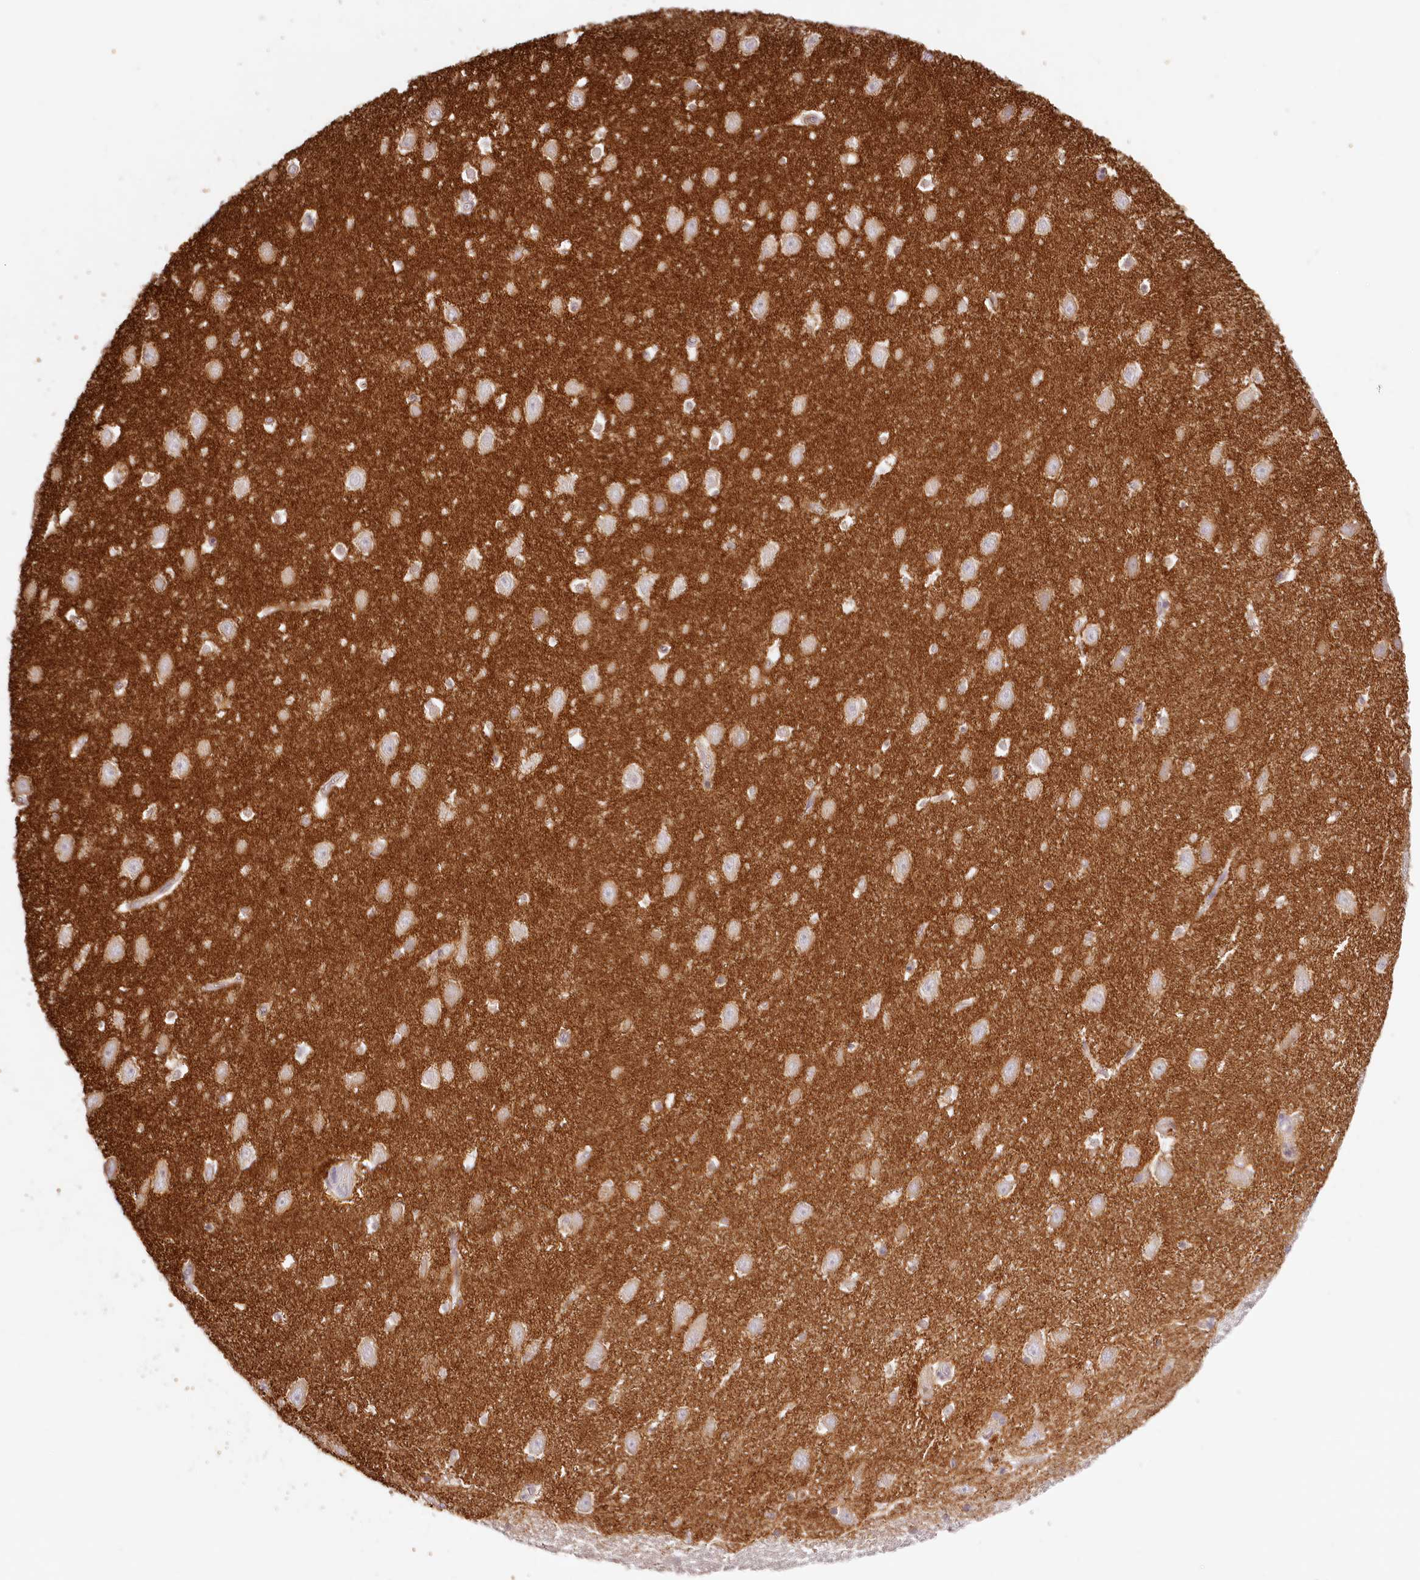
{"staining": {"intensity": "negative", "quantity": "none", "location": "none"}, "tissue": "hippocampus", "cell_type": "Glial cells", "image_type": "normal", "snomed": [{"axis": "morphology", "description": "Normal tissue, NOS"}, {"axis": "topography", "description": "Hippocampus"}], "caption": "Normal hippocampus was stained to show a protein in brown. There is no significant expression in glial cells. Nuclei are stained in blue.", "gene": "SYNGR1", "patient": {"sex": "female", "age": 64}}